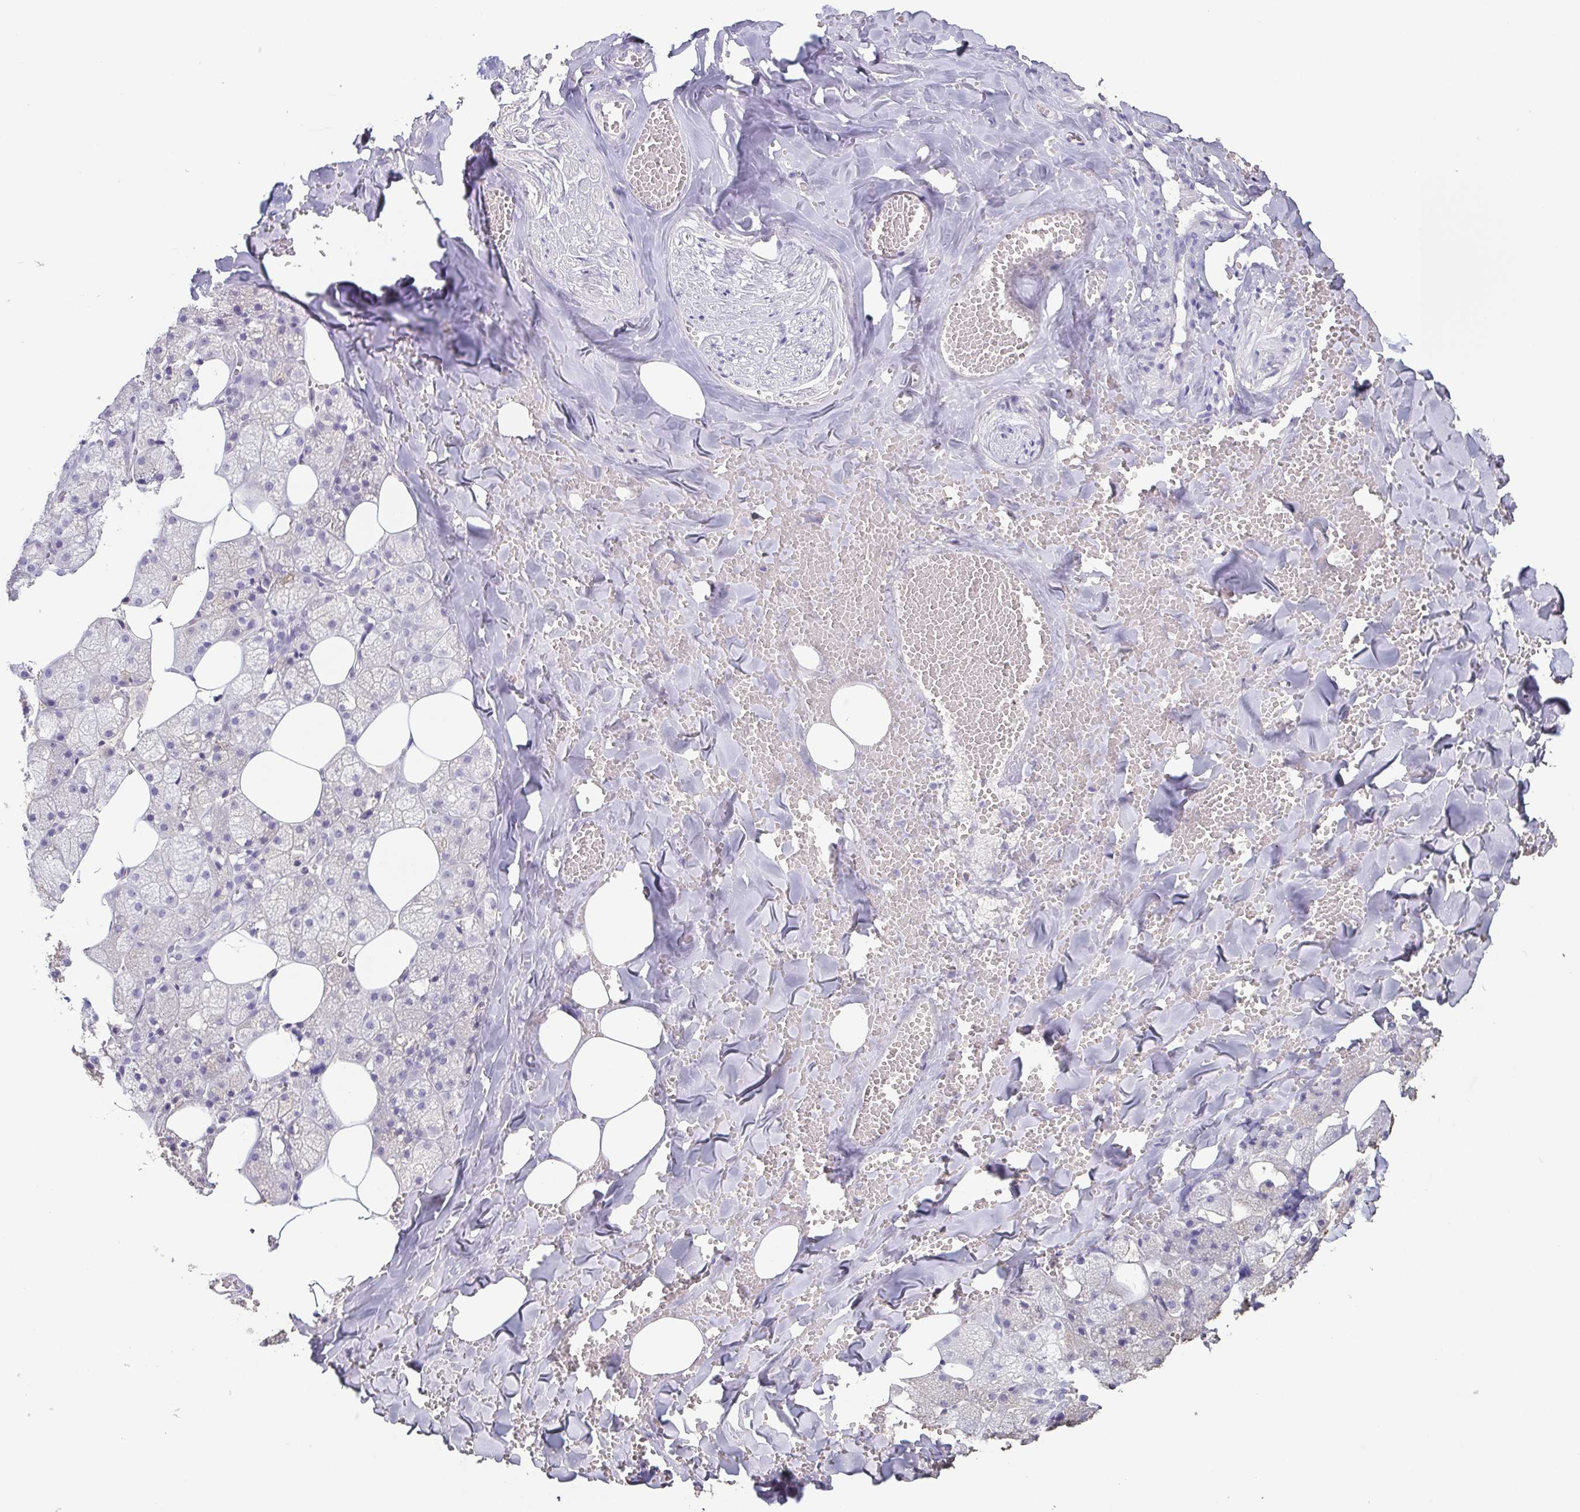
{"staining": {"intensity": "strong", "quantity": "25%-75%", "location": "cytoplasmic/membranous"}, "tissue": "salivary gland", "cell_type": "Glandular cells", "image_type": "normal", "snomed": [{"axis": "morphology", "description": "Normal tissue, NOS"}, {"axis": "topography", "description": "Salivary gland"}, {"axis": "topography", "description": "Peripheral nerve tissue"}], "caption": "DAB (3,3'-diaminobenzidine) immunohistochemical staining of benign human salivary gland exhibits strong cytoplasmic/membranous protein positivity in approximately 25%-75% of glandular cells. The staining was performed using DAB to visualize the protein expression in brown, while the nuclei were stained in blue with hematoxylin (Magnification: 20x).", "gene": "BPIFA2", "patient": {"sex": "male", "age": 38}}